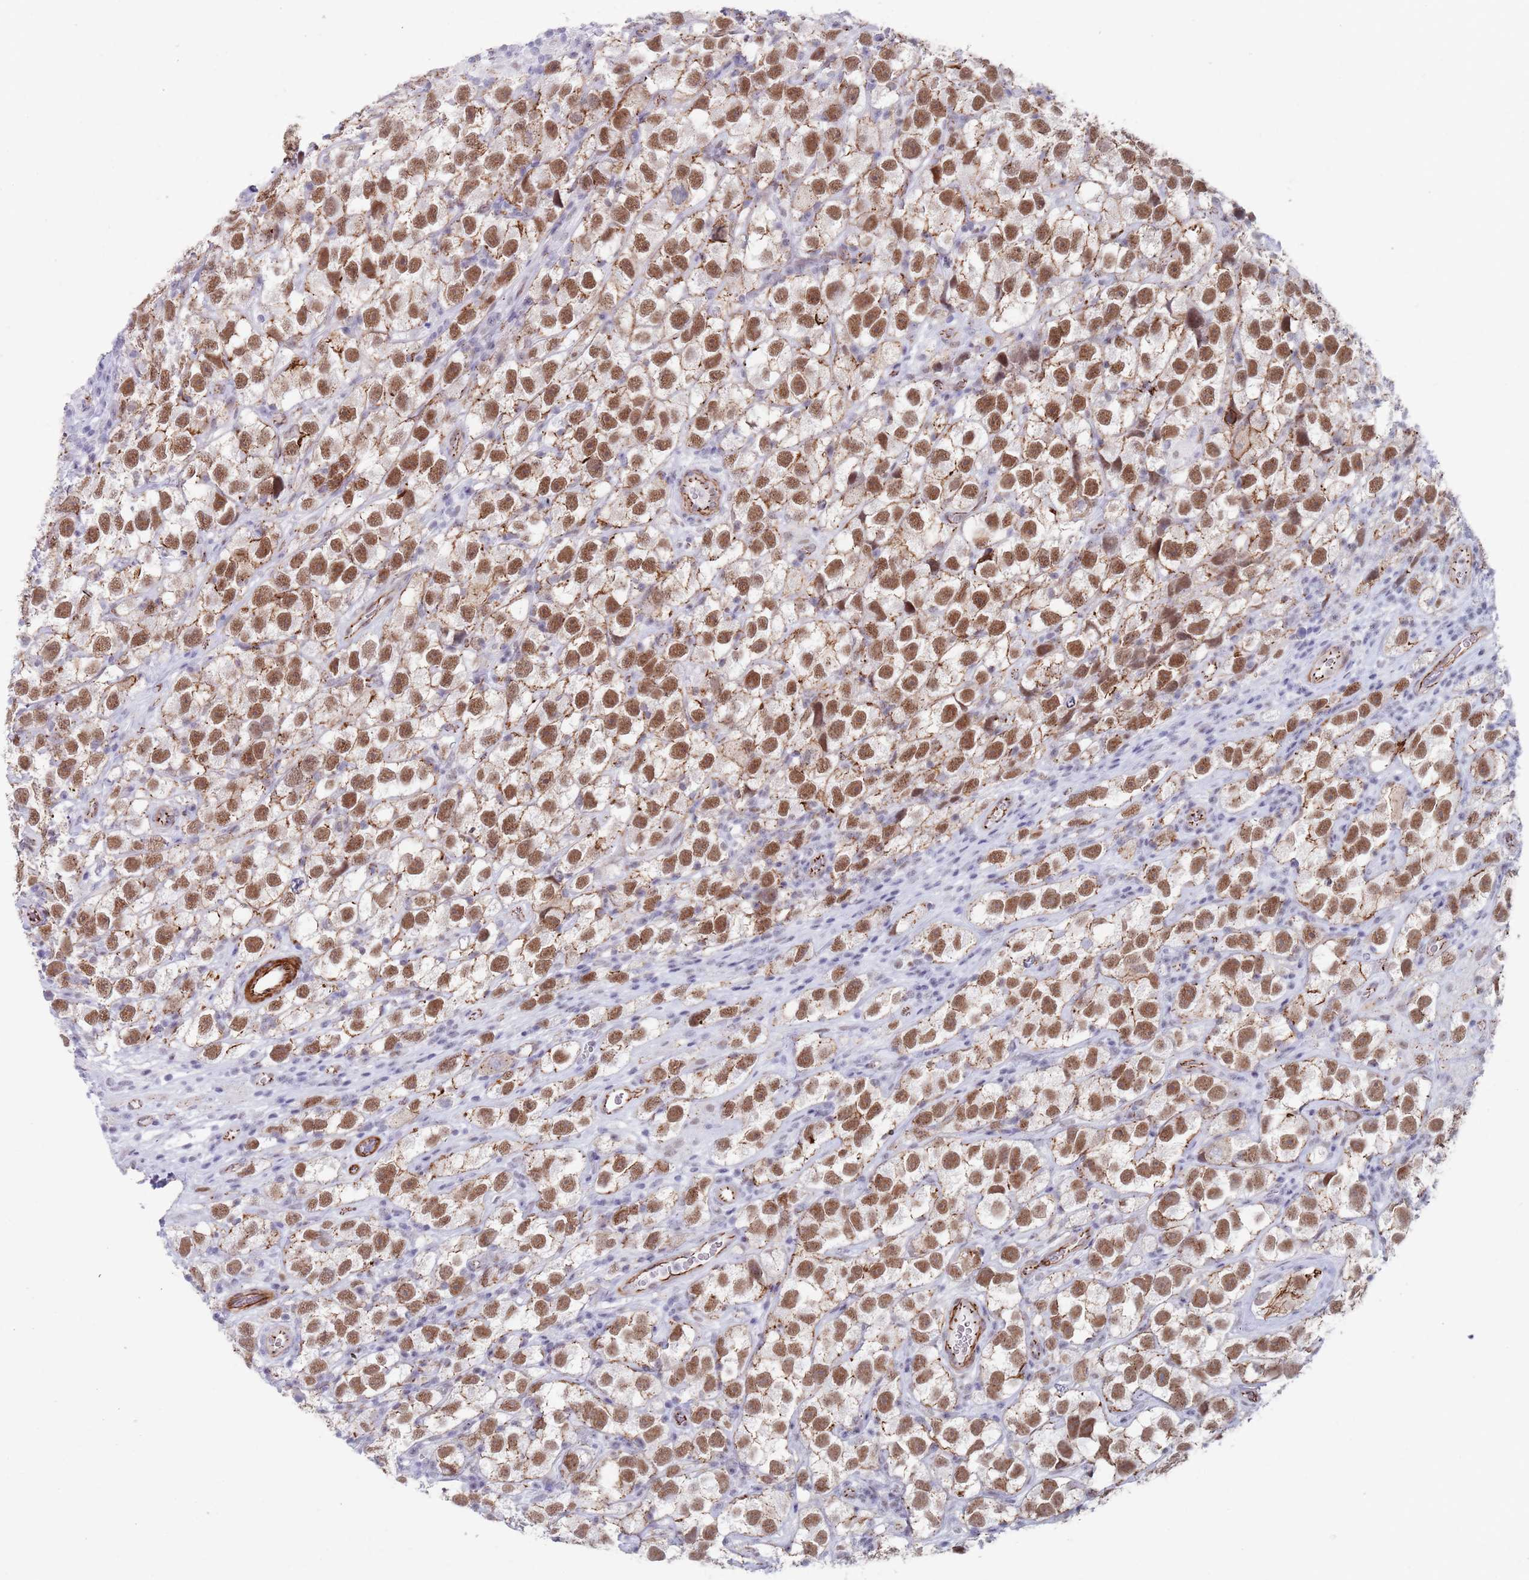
{"staining": {"intensity": "moderate", "quantity": ">75%", "location": "nuclear"}, "tissue": "testis cancer", "cell_type": "Tumor cells", "image_type": "cancer", "snomed": [{"axis": "morphology", "description": "Seminoma, NOS"}, {"axis": "topography", "description": "Testis"}], "caption": "An image of human testis cancer (seminoma) stained for a protein shows moderate nuclear brown staining in tumor cells. (Stains: DAB (3,3'-diaminobenzidine) in brown, nuclei in blue, Microscopy: brightfield microscopy at high magnification).", "gene": "OR5A2", "patient": {"sex": "male", "age": 26}}